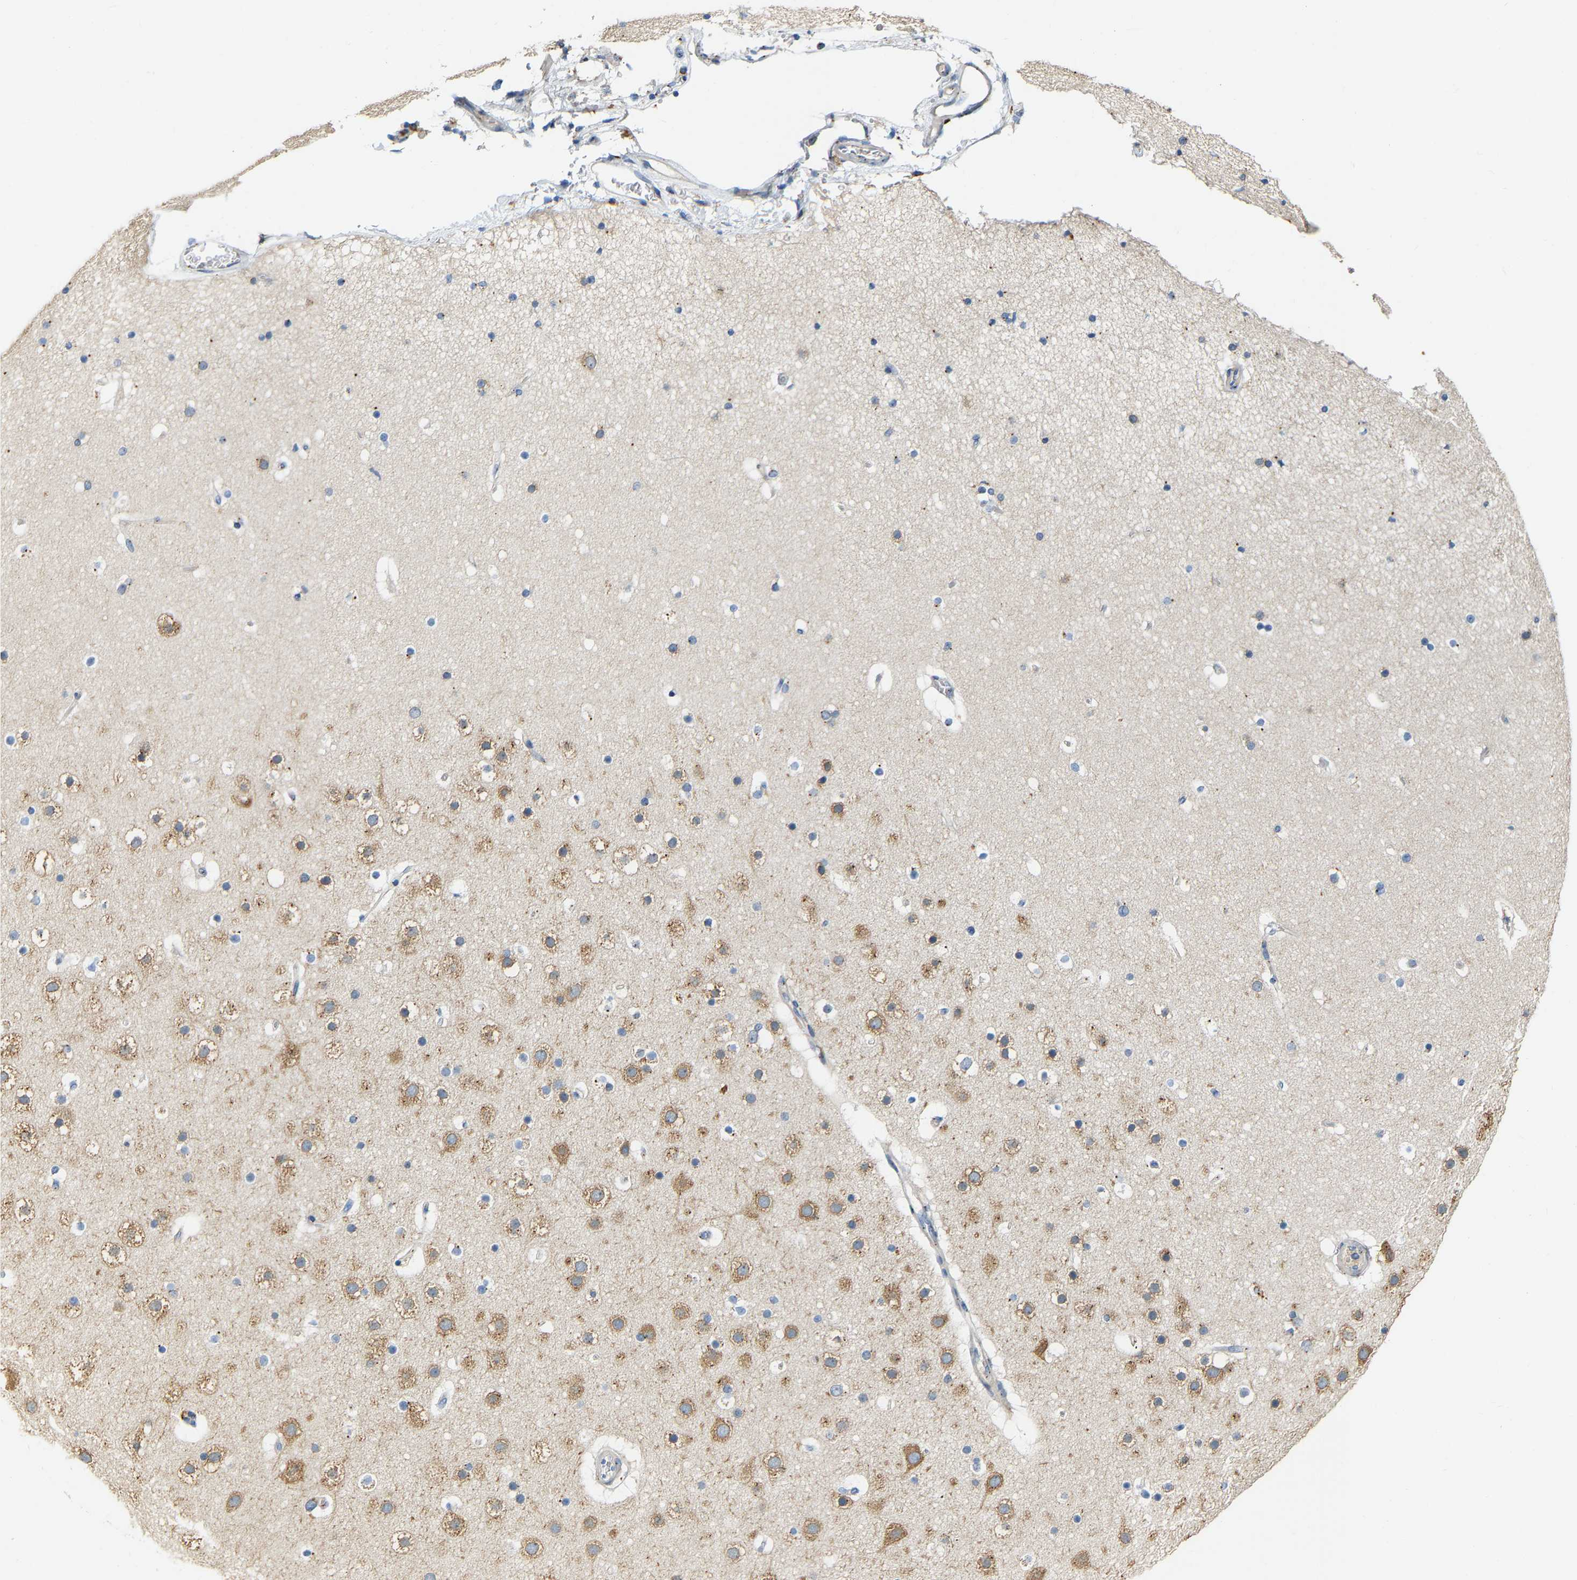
{"staining": {"intensity": "negative", "quantity": "none", "location": "none"}, "tissue": "cerebral cortex", "cell_type": "Endothelial cells", "image_type": "normal", "snomed": [{"axis": "morphology", "description": "Normal tissue, NOS"}, {"axis": "topography", "description": "Cerebral cortex"}], "caption": "Immunohistochemistry (IHC) micrograph of benign cerebral cortex stained for a protein (brown), which exhibits no staining in endothelial cells. (DAB (3,3'-diaminobenzidine) immunohistochemistry, high magnification).", "gene": "PCNT", "patient": {"sex": "male", "age": 57}}